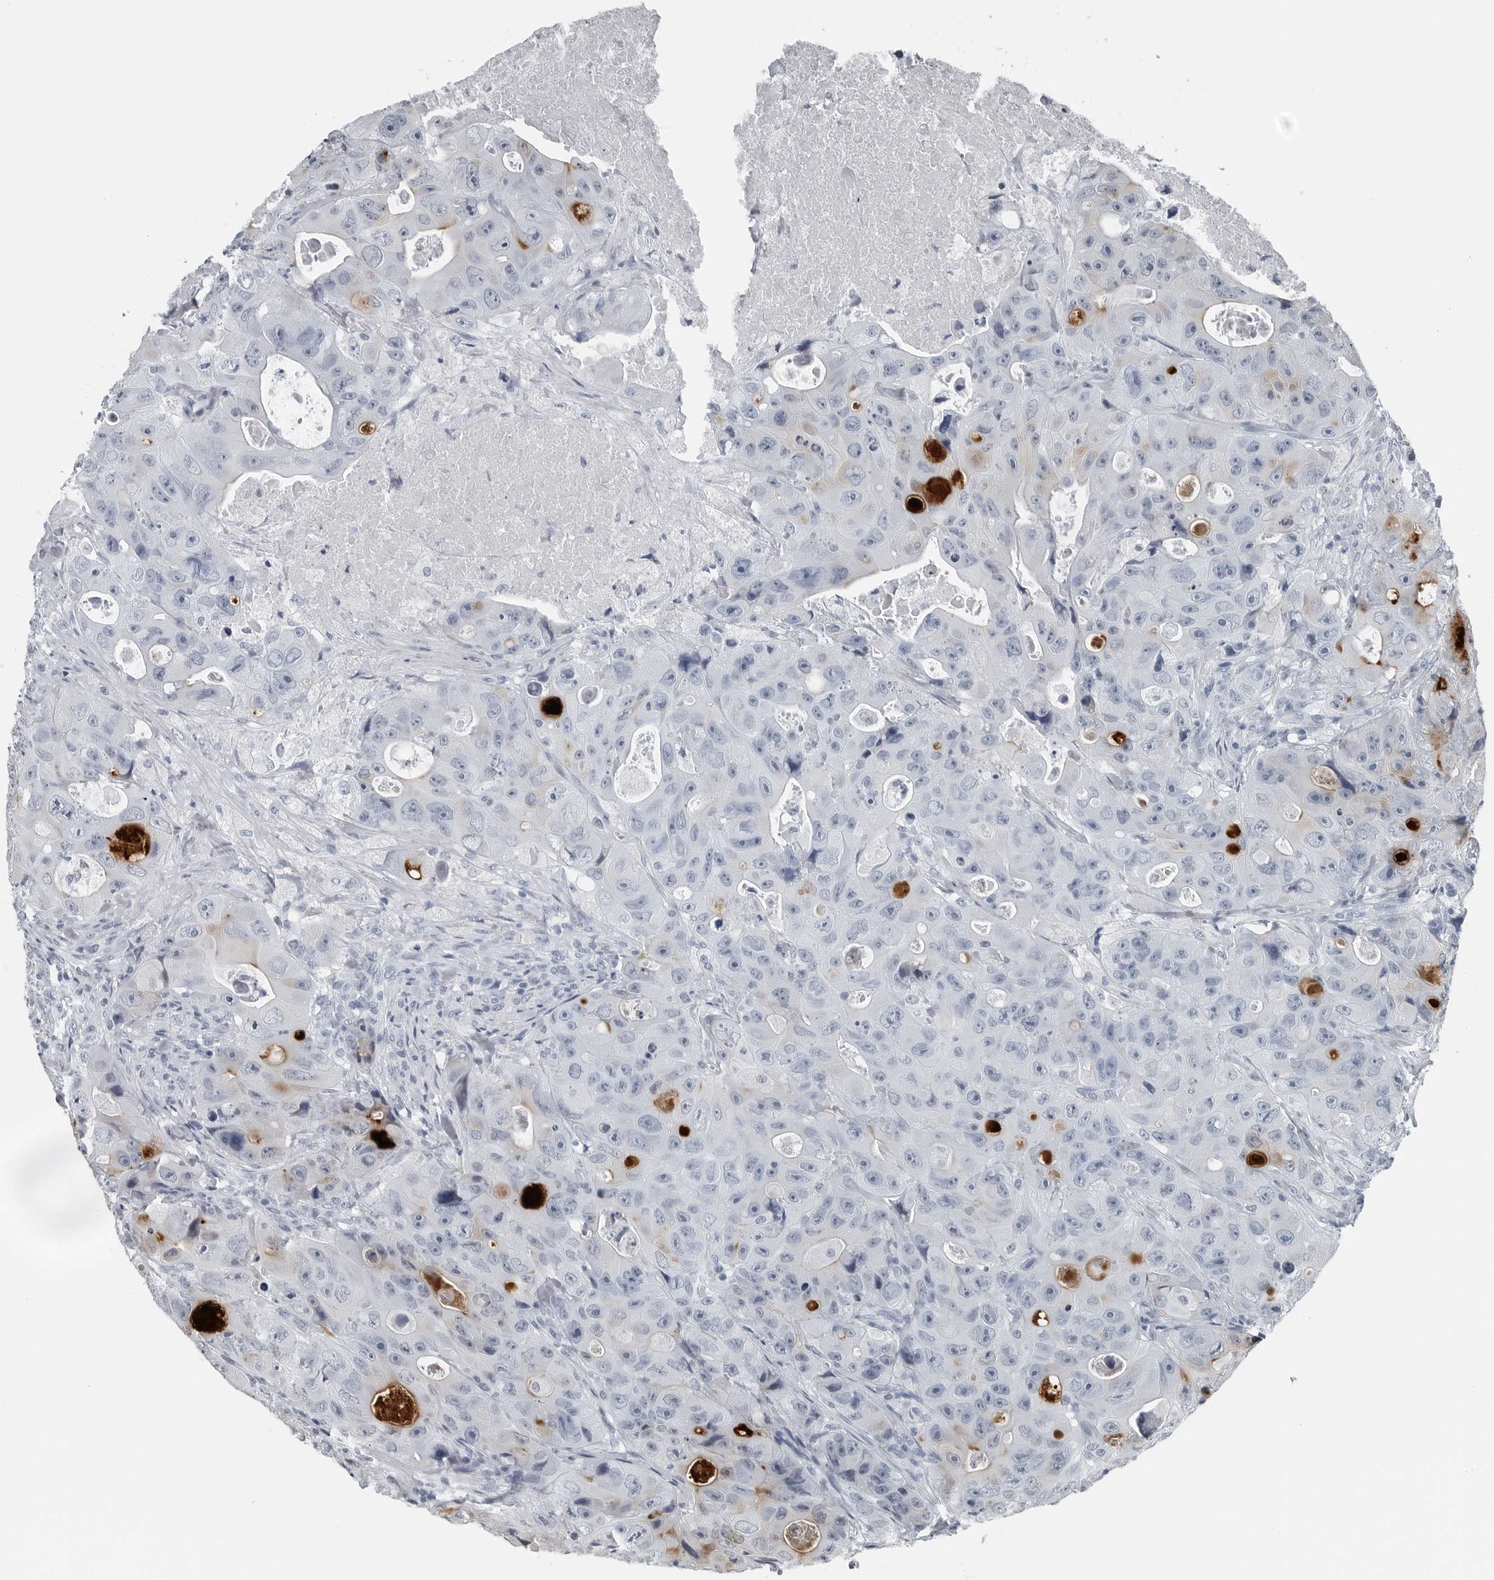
{"staining": {"intensity": "negative", "quantity": "none", "location": "none"}, "tissue": "colorectal cancer", "cell_type": "Tumor cells", "image_type": "cancer", "snomed": [{"axis": "morphology", "description": "Adenocarcinoma, NOS"}, {"axis": "topography", "description": "Colon"}], "caption": "IHC image of colorectal cancer stained for a protein (brown), which shows no staining in tumor cells.", "gene": "SPINK1", "patient": {"sex": "female", "age": 46}}